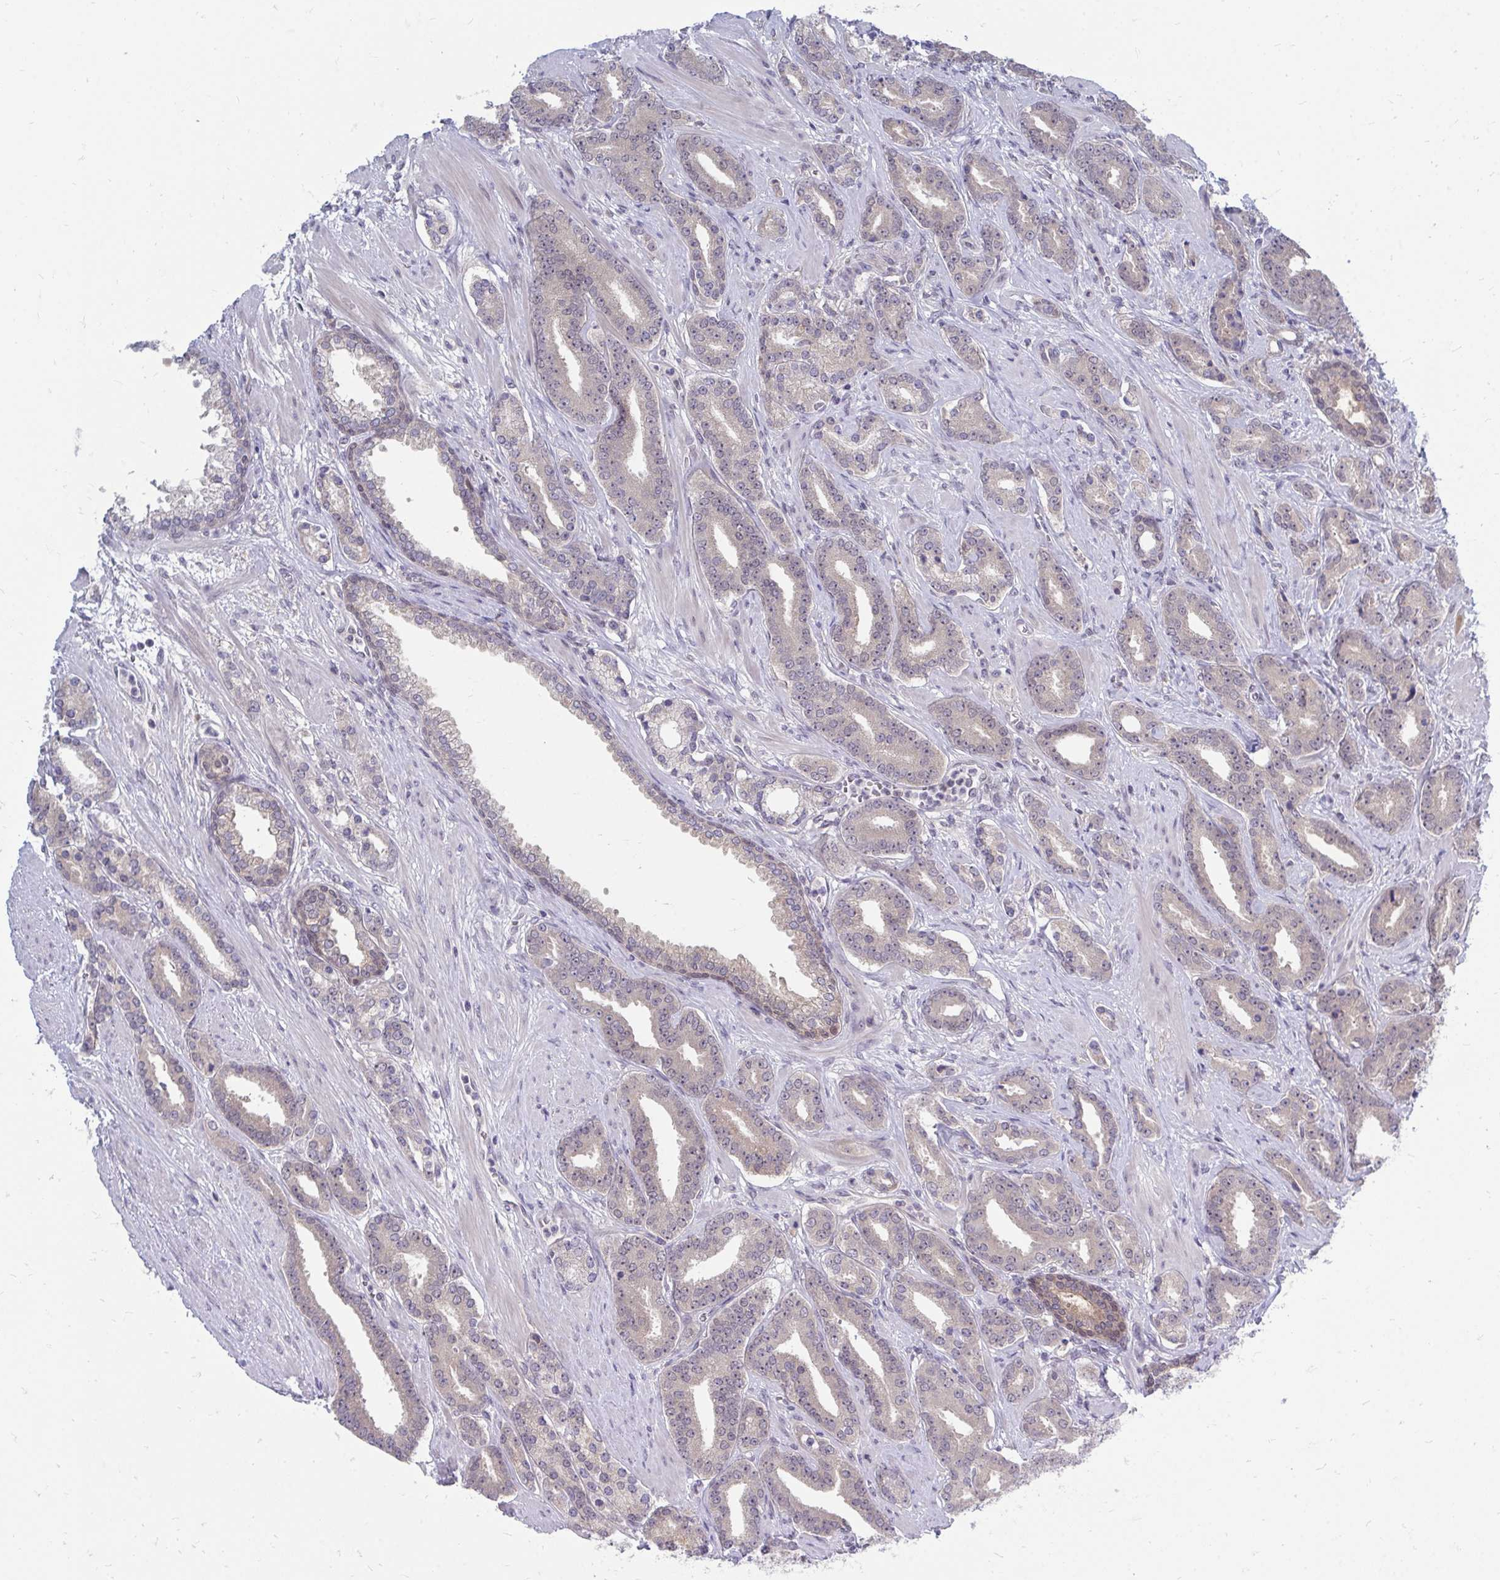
{"staining": {"intensity": "negative", "quantity": "none", "location": "none"}, "tissue": "prostate cancer", "cell_type": "Tumor cells", "image_type": "cancer", "snomed": [{"axis": "morphology", "description": "Adenocarcinoma, High grade"}, {"axis": "topography", "description": "Prostate"}], "caption": "A micrograph of human prostate cancer (high-grade adenocarcinoma) is negative for staining in tumor cells.", "gene": "MROH8", "patient": {"sex": "male", "age": 60}}